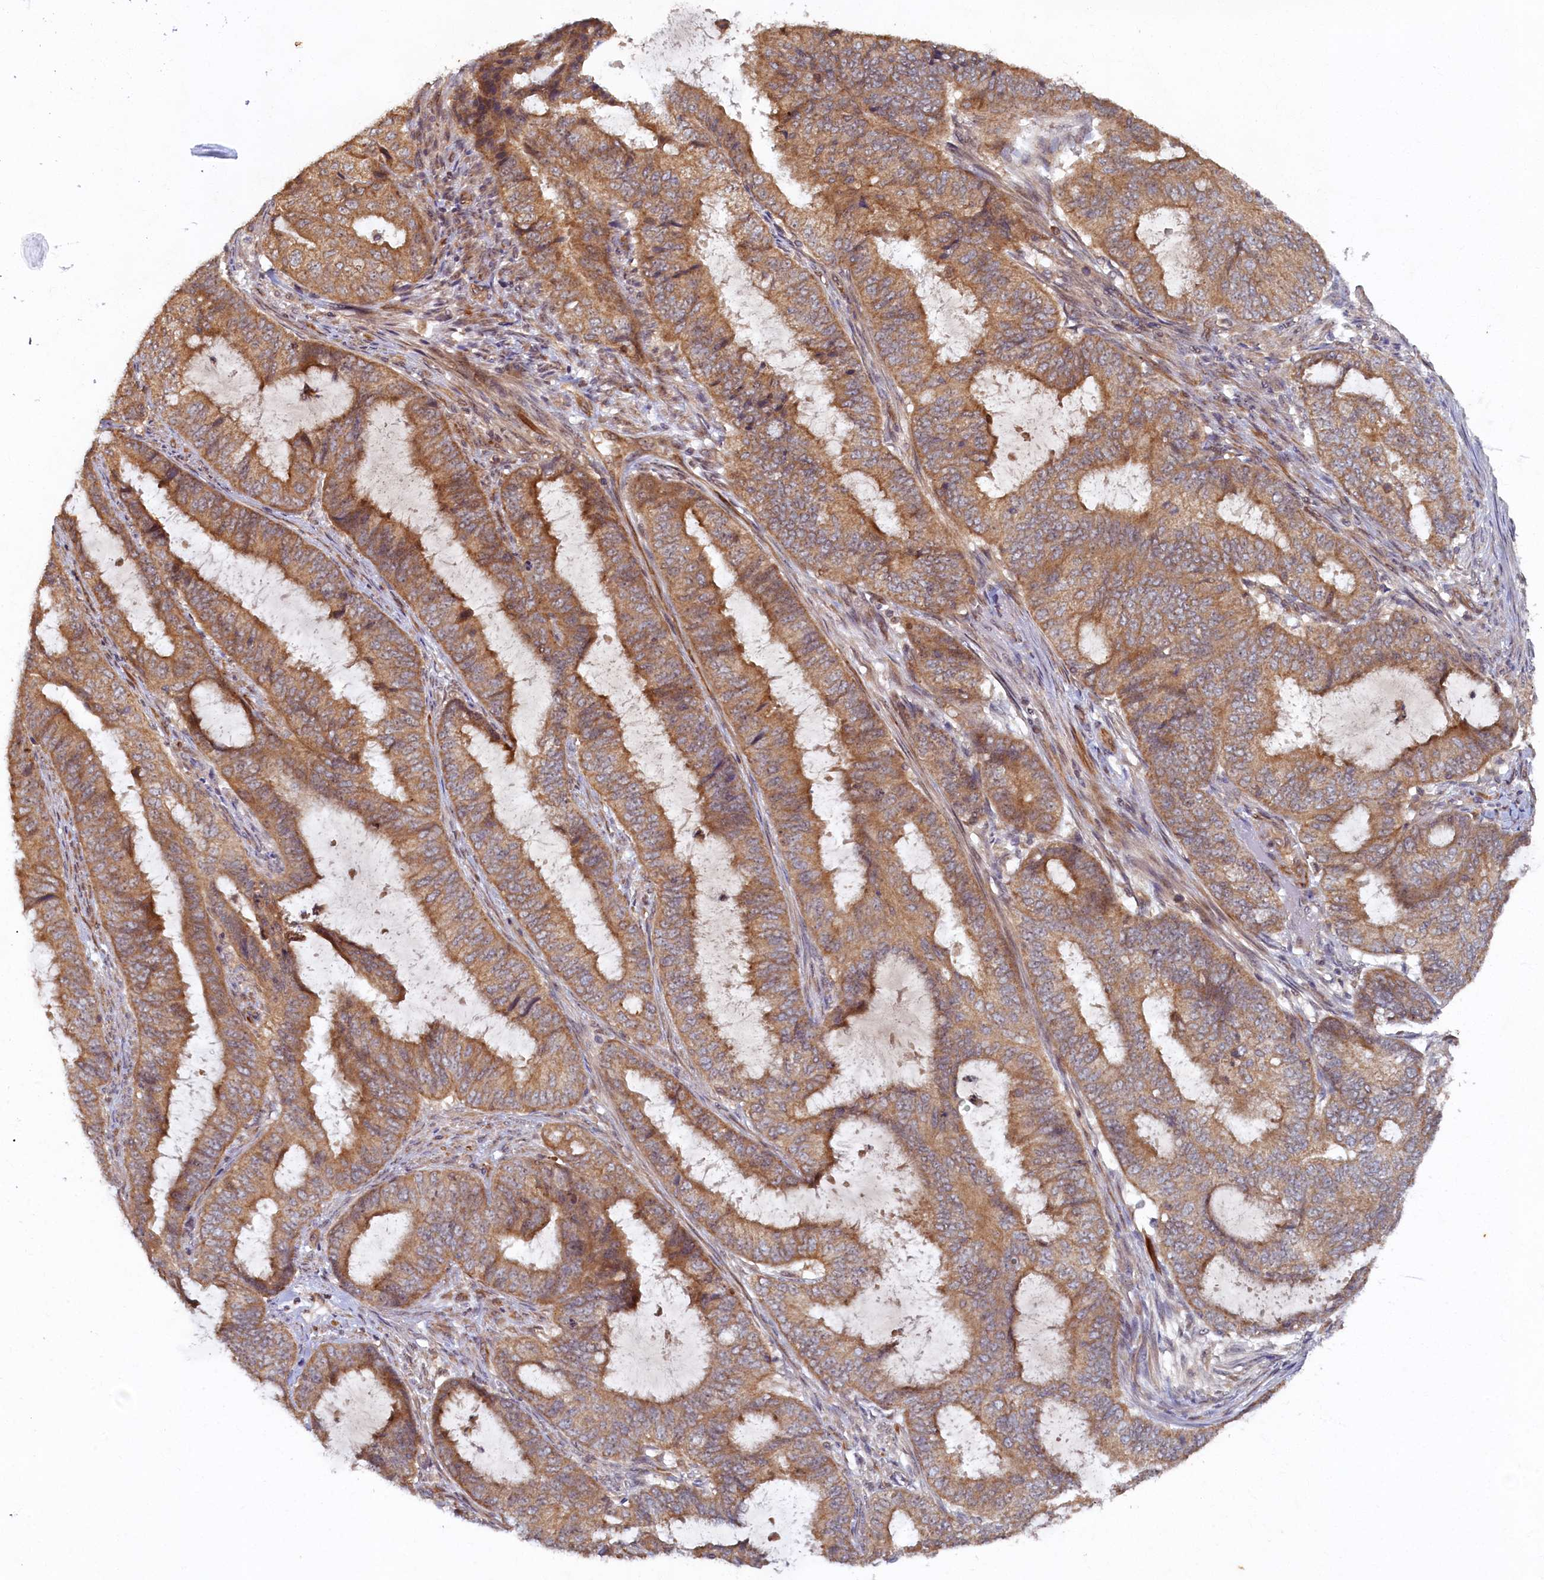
{"staining": {"intensity": "moderate", "quantity": ">75%", "location": "cytoplasmic/membranous"}, "tissue": "endometrial cancer", "cell_type": "Tumor cells", "image_type": "cancer", "snomed": [{"axis": "morphology", "description": "Adenocarcinoma, NOS"}, {"axis": "topography", "description": "Endometrium"}], "caption": "An image showing moderate cytoplasmic/membranous positivity in about >75% of tumor cells in endometrial cancer, as visualized by brown immunohistochemical staining.", "gene": "CEP20", "patient": {"sex": "female", "age": 51}}